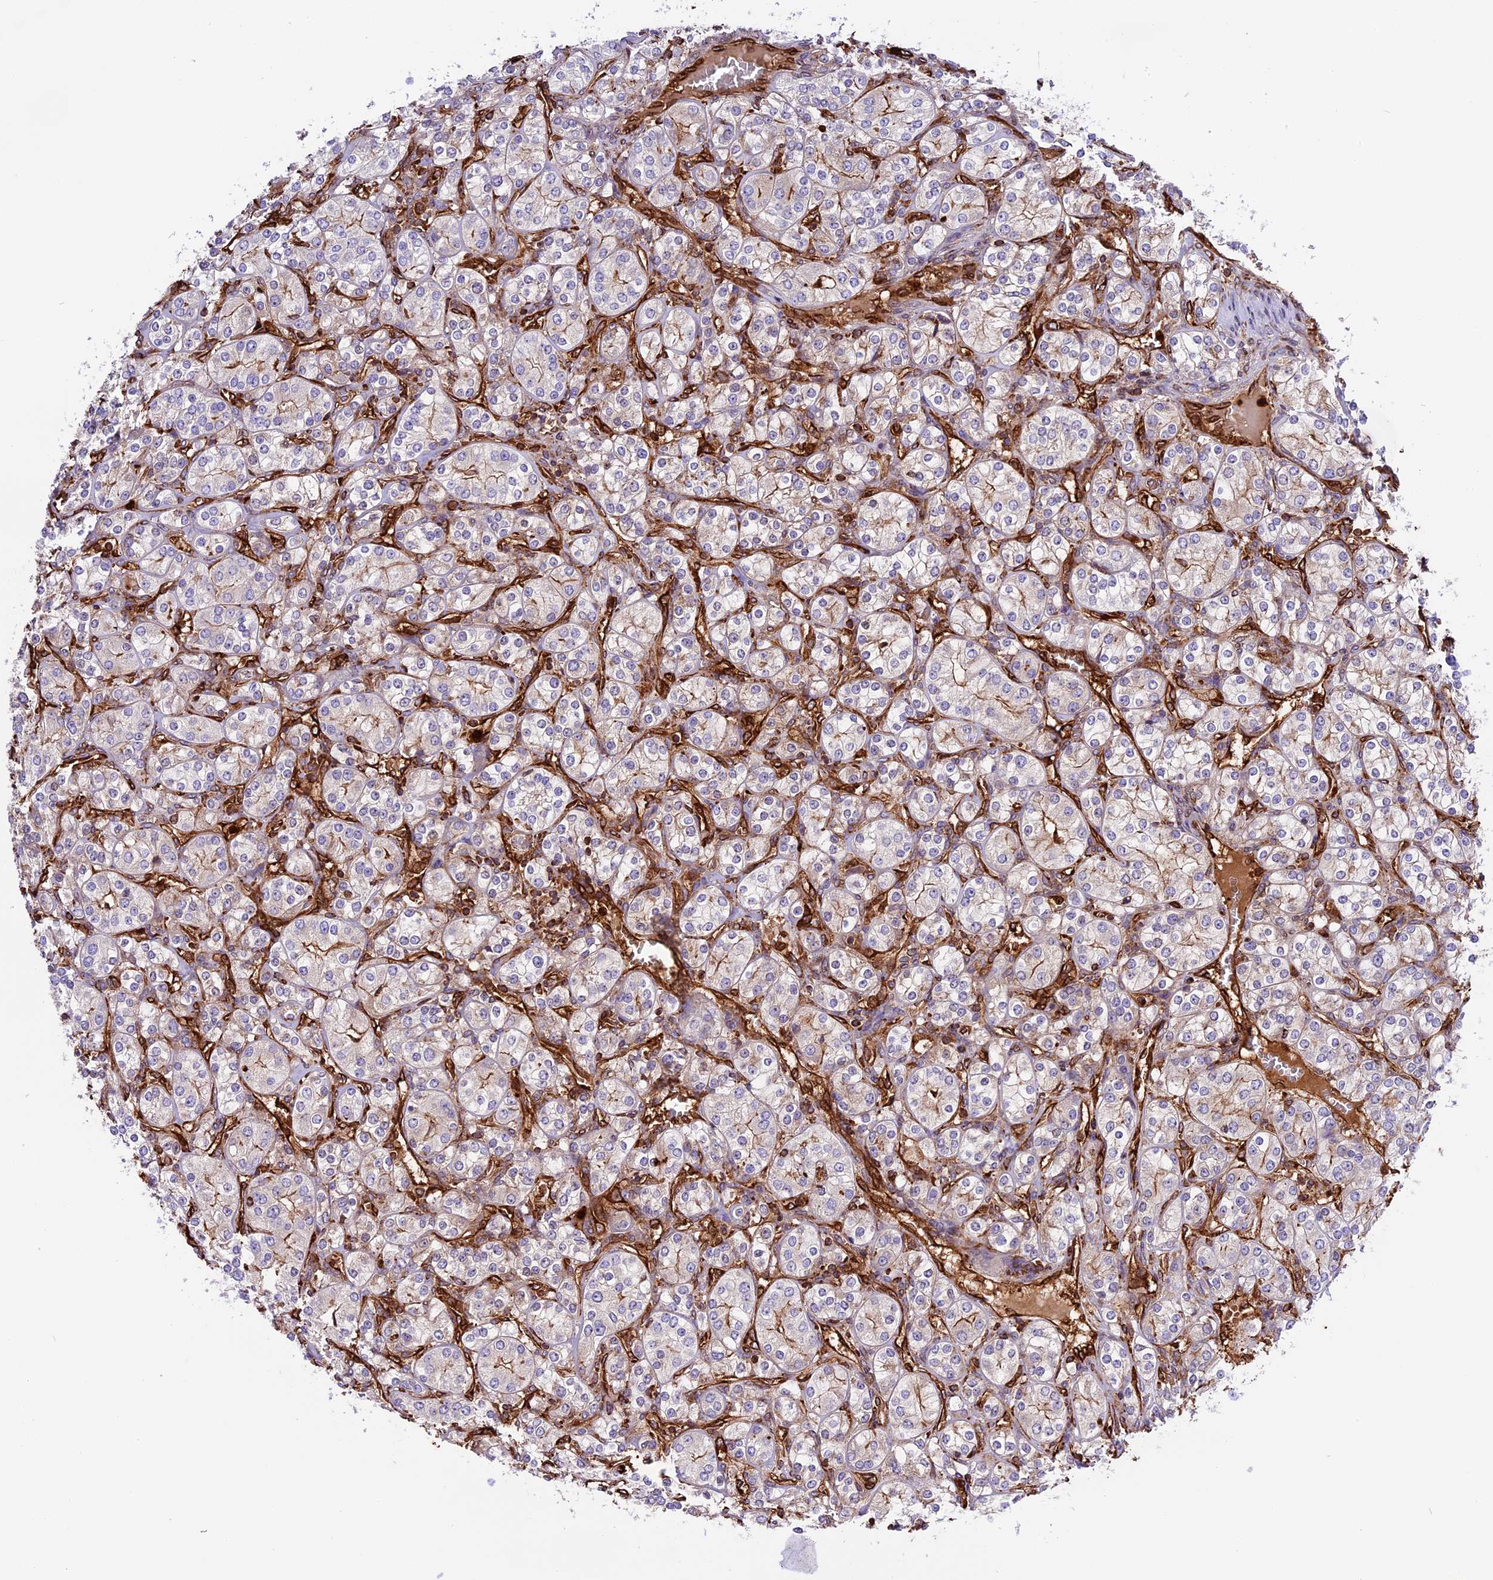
{"staining": {"intensity": "negative", "quantity": "none", "location": "none"}, "tissue": "renal cancer", "cell_type": "Tumor cells", "image_type": "cancer", "snomed": [{"axis": "morphology", "description": "Adenocarcinoma, NOS"}, {"axis": "topography", "description": "Kidney"}], "caption": "Protein analysis of adenocarcinoma (renal) displays no significant positivity in tumor cells. (DAB immunohistochemistry with hematoxylin counter stain).", "gene": "CD99L2", "patient": {"sex": "male", "age": 77}}